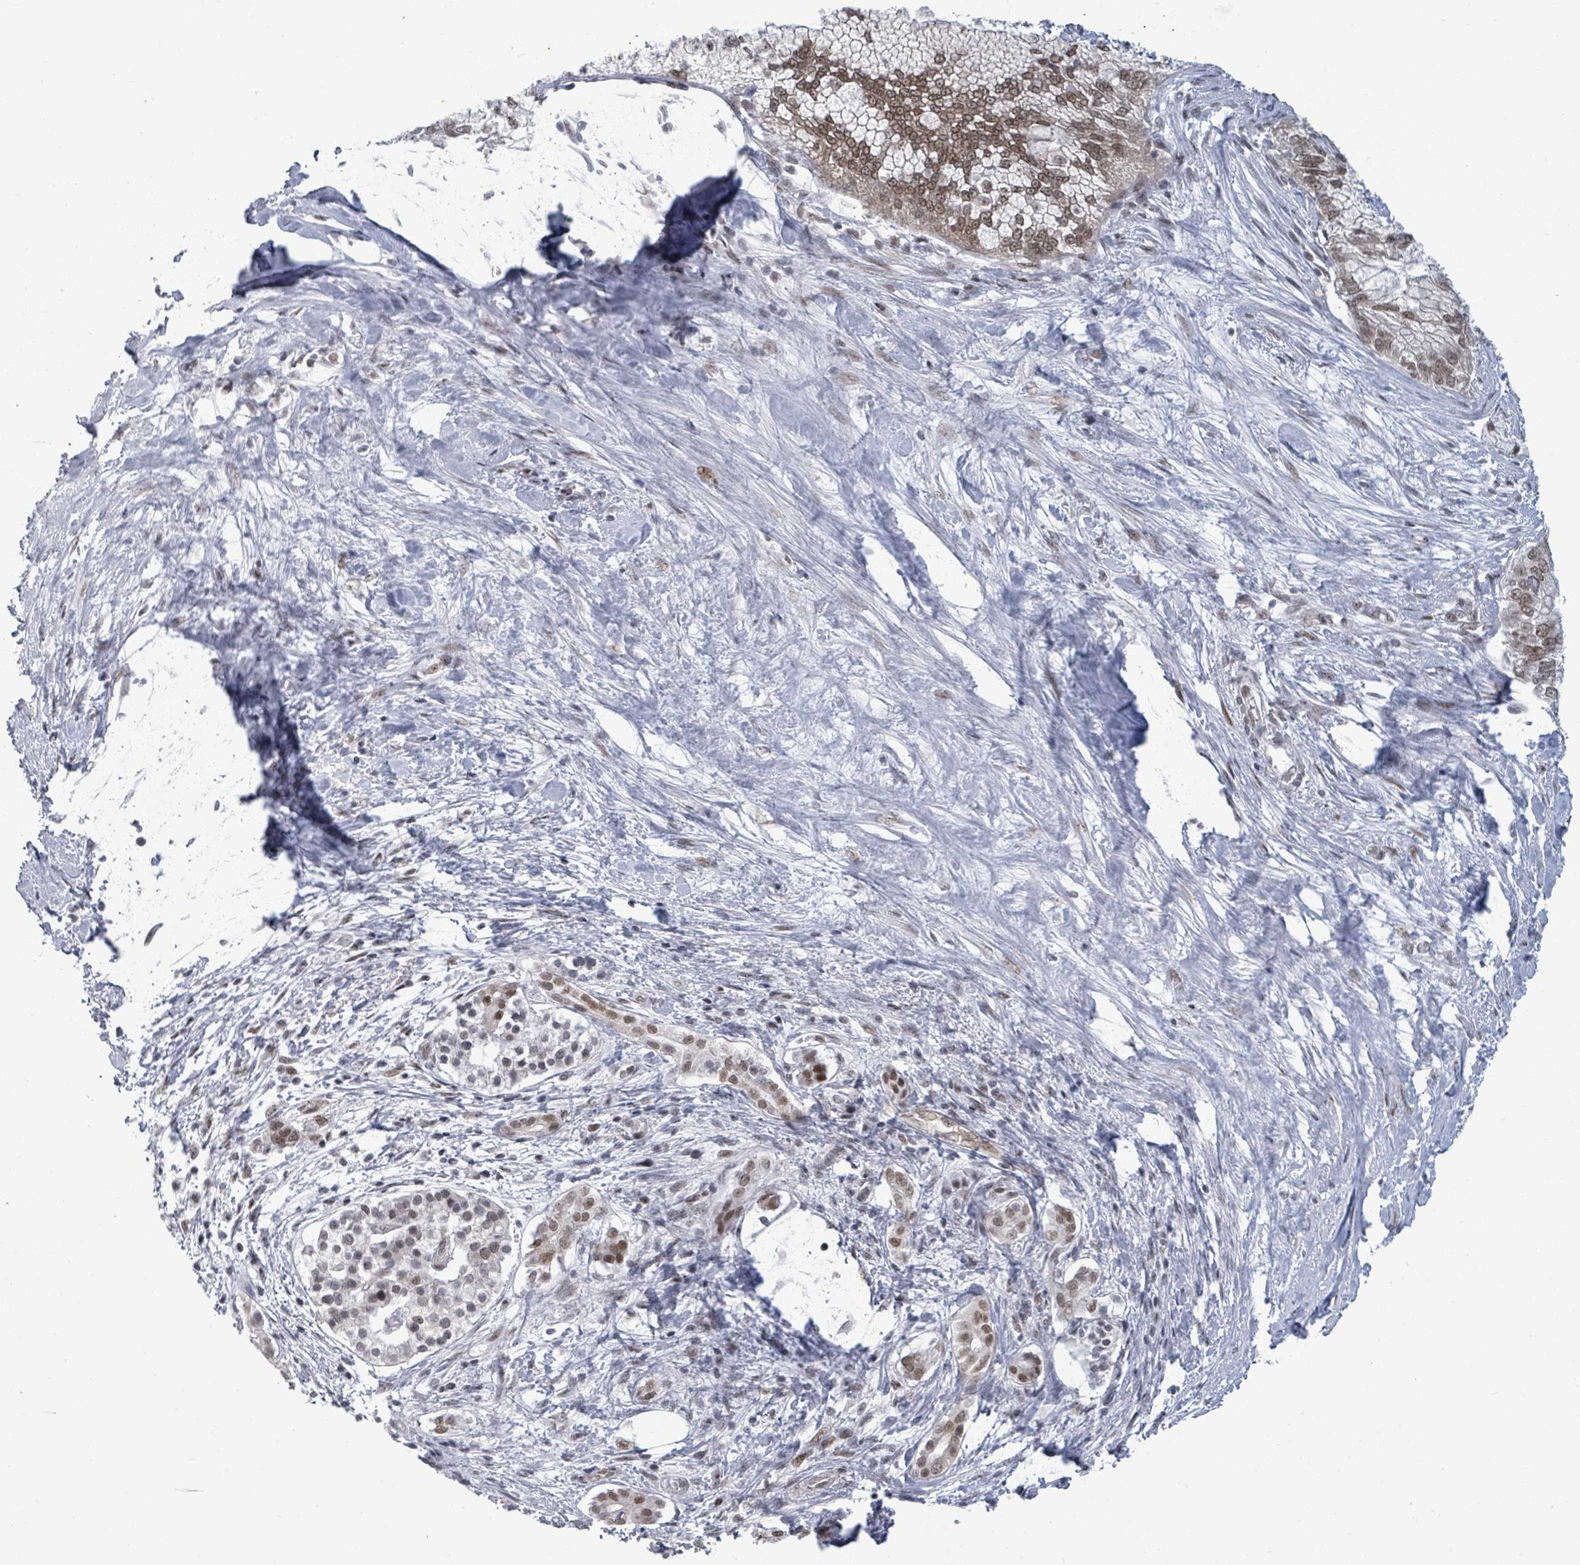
{"staining": {"intensity": "moderate", "quantity": "25%-75%", "location": "nuclear"}, "tissue": "pancreatic cancer", "cell_type": "Tumor cells", "image_type": "cancer", "snomed": [{"axis": "morphology", "description": "Adenocarcinoma, NOS"}, {"axis": "topography", "description": "Pancreas"}], "caption": "This photomicrograph demonstrates pancreatic cancer stained with immunohistochemistry (IHC) to label a protein in brown. The nuclear of tumor cells show moderate positivity for the protein. Nuclei are counter-stained blue.", "gene": "ERCC5", "patient": {"sex": "male", "age": 70}}